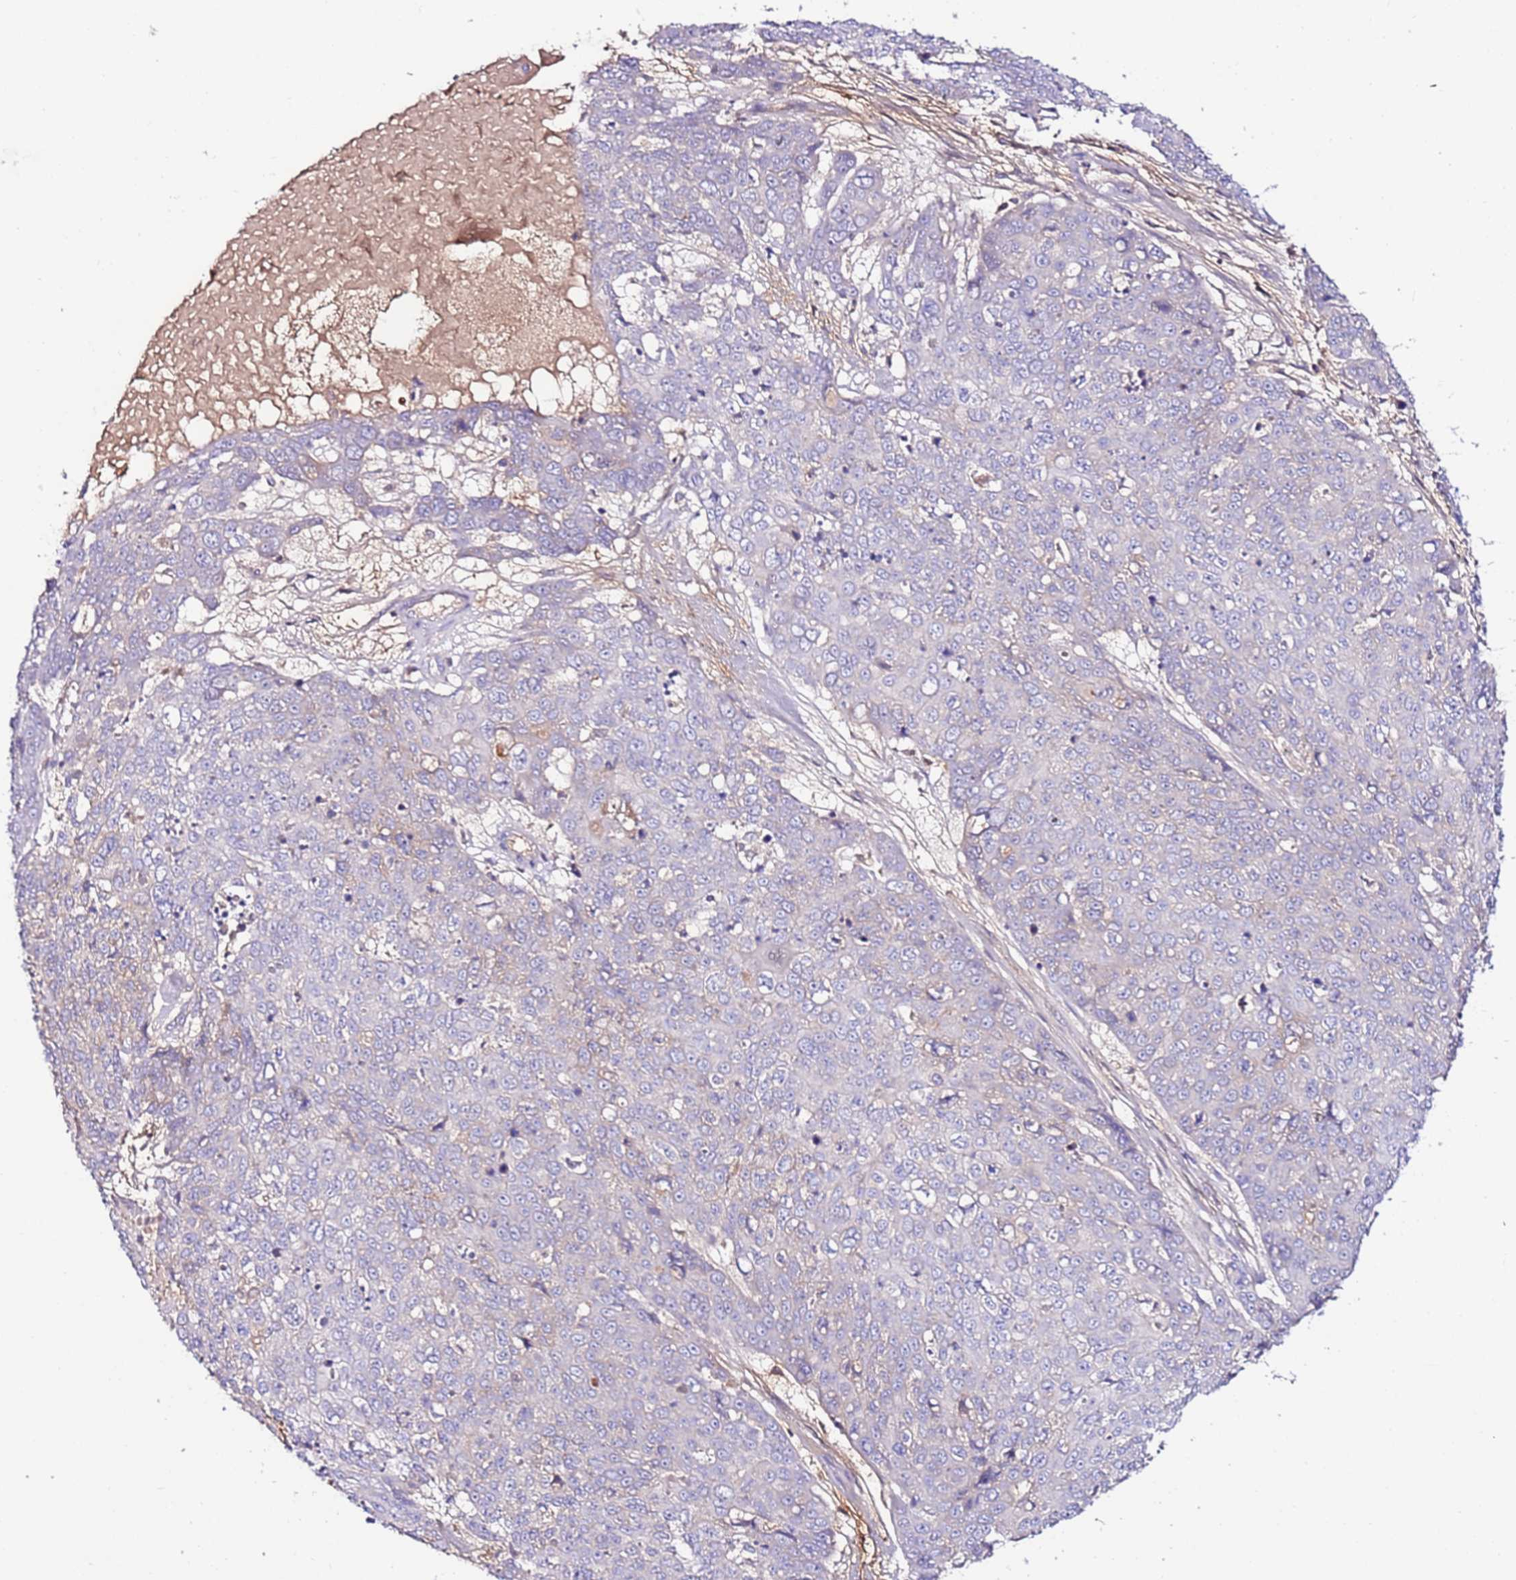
{"staining": {"intensity": "negative", "quantity": "none", "location": "none"}, "tissue": "skin cancer", "cell_type": "Tumor cells", "image_type": "cancer", "snomed": [{"axis": "morphology", "description": "Squamous cell carcinoma, NOS"}, {"axis": "topography", "description": "Skin"}], "caption": "Immunohistochemical staining of skin cancer (squamous cell carcinoma) demonstrates no significant expression in tumor cells.", "gene": "FLVCR1", "patient": {"sex": "male", "age": 71}}